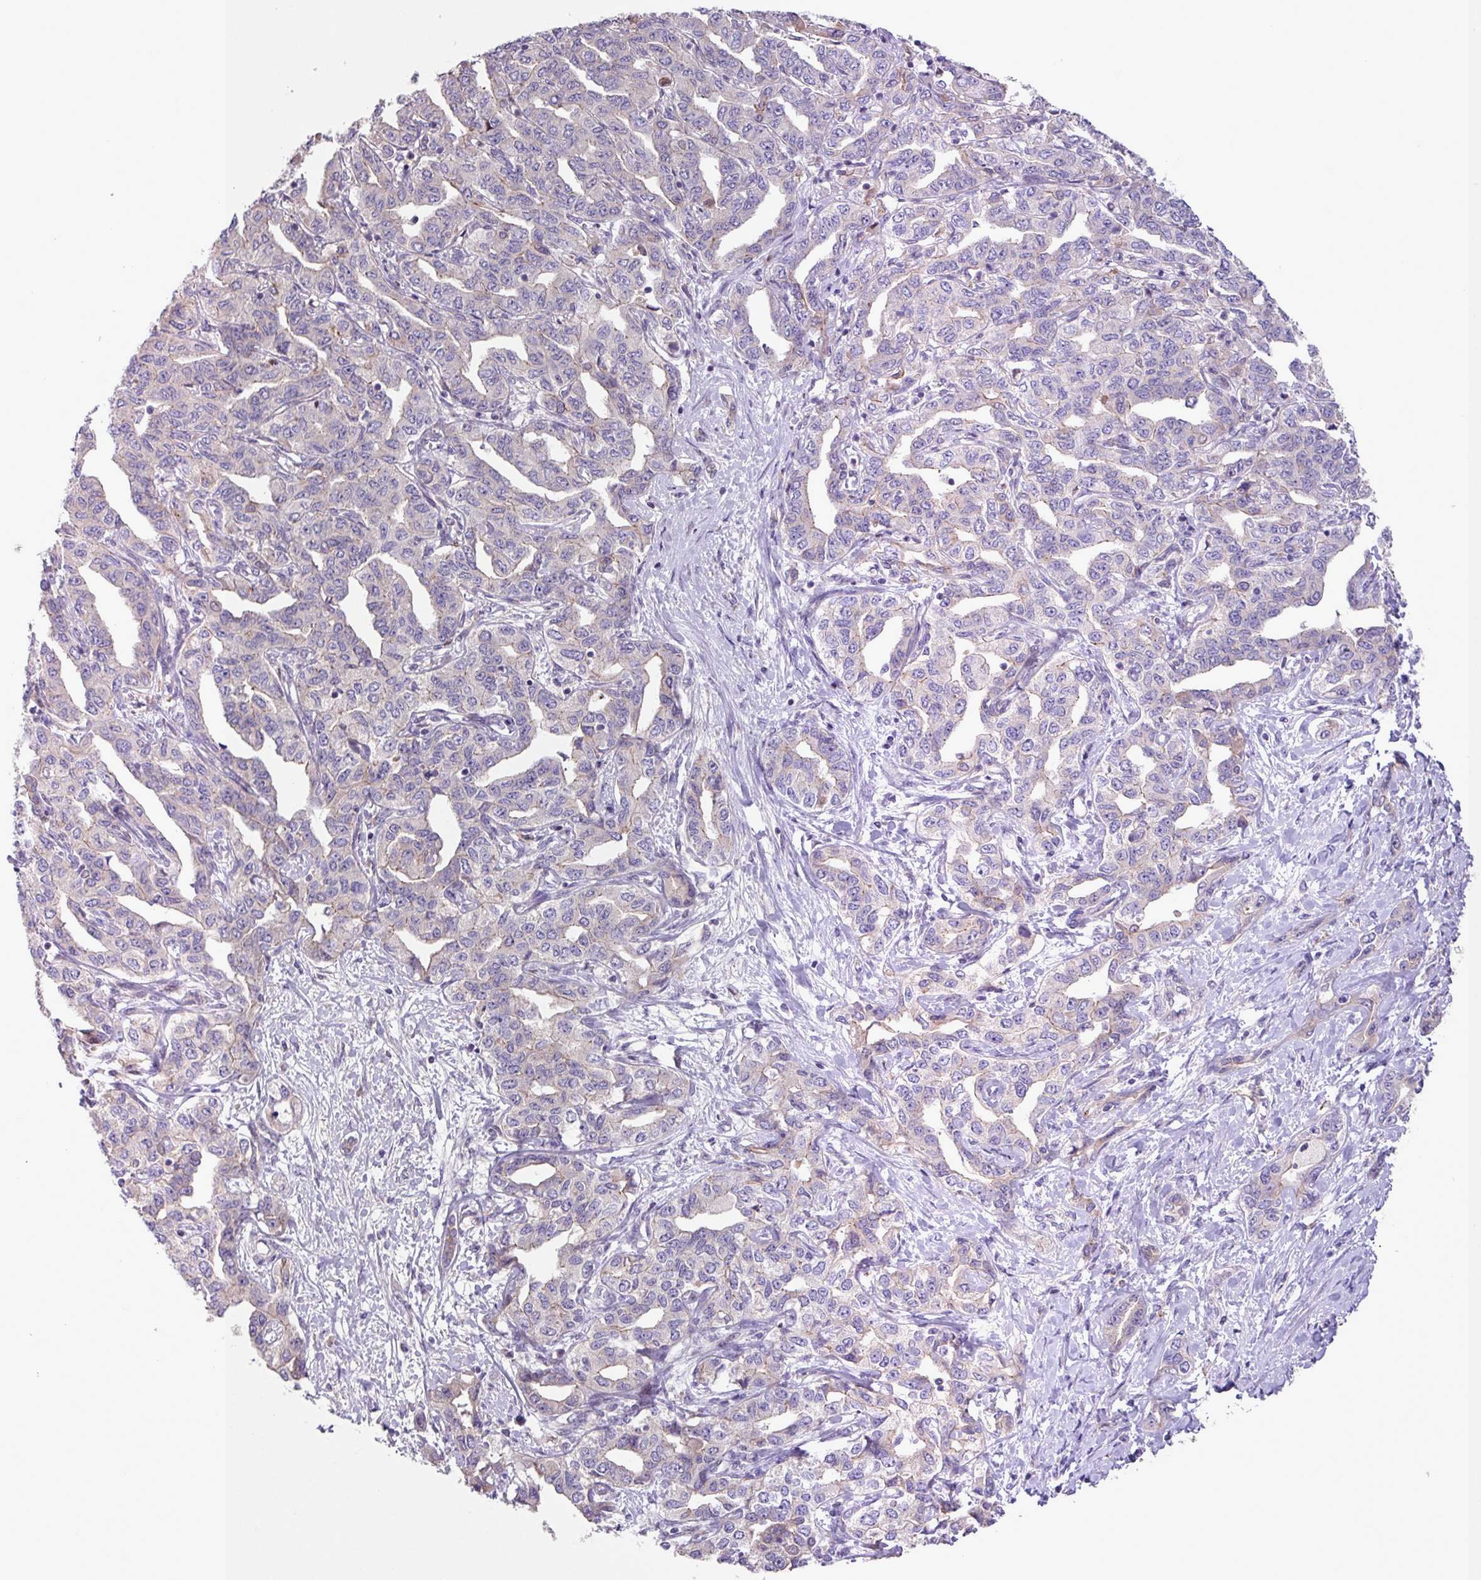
{"staining": {"intensity": "negative", "quantity": "none", "location": "none"}, "tissue": "liver cancer", "cell_type": "Tumor cells", "image_type": "cancer", "snomed": [{"axis": "morphology", "description": "Cholangiocarcinoma"}, {"axis": "topography", "description": "Liver"}], "caption": "A photomicrograph of human cholangiocarcinoma (liver) is negative for staining in tumor cells.", "gene": "IQCJ", "patient": {"sex": "male", "age": 59}}